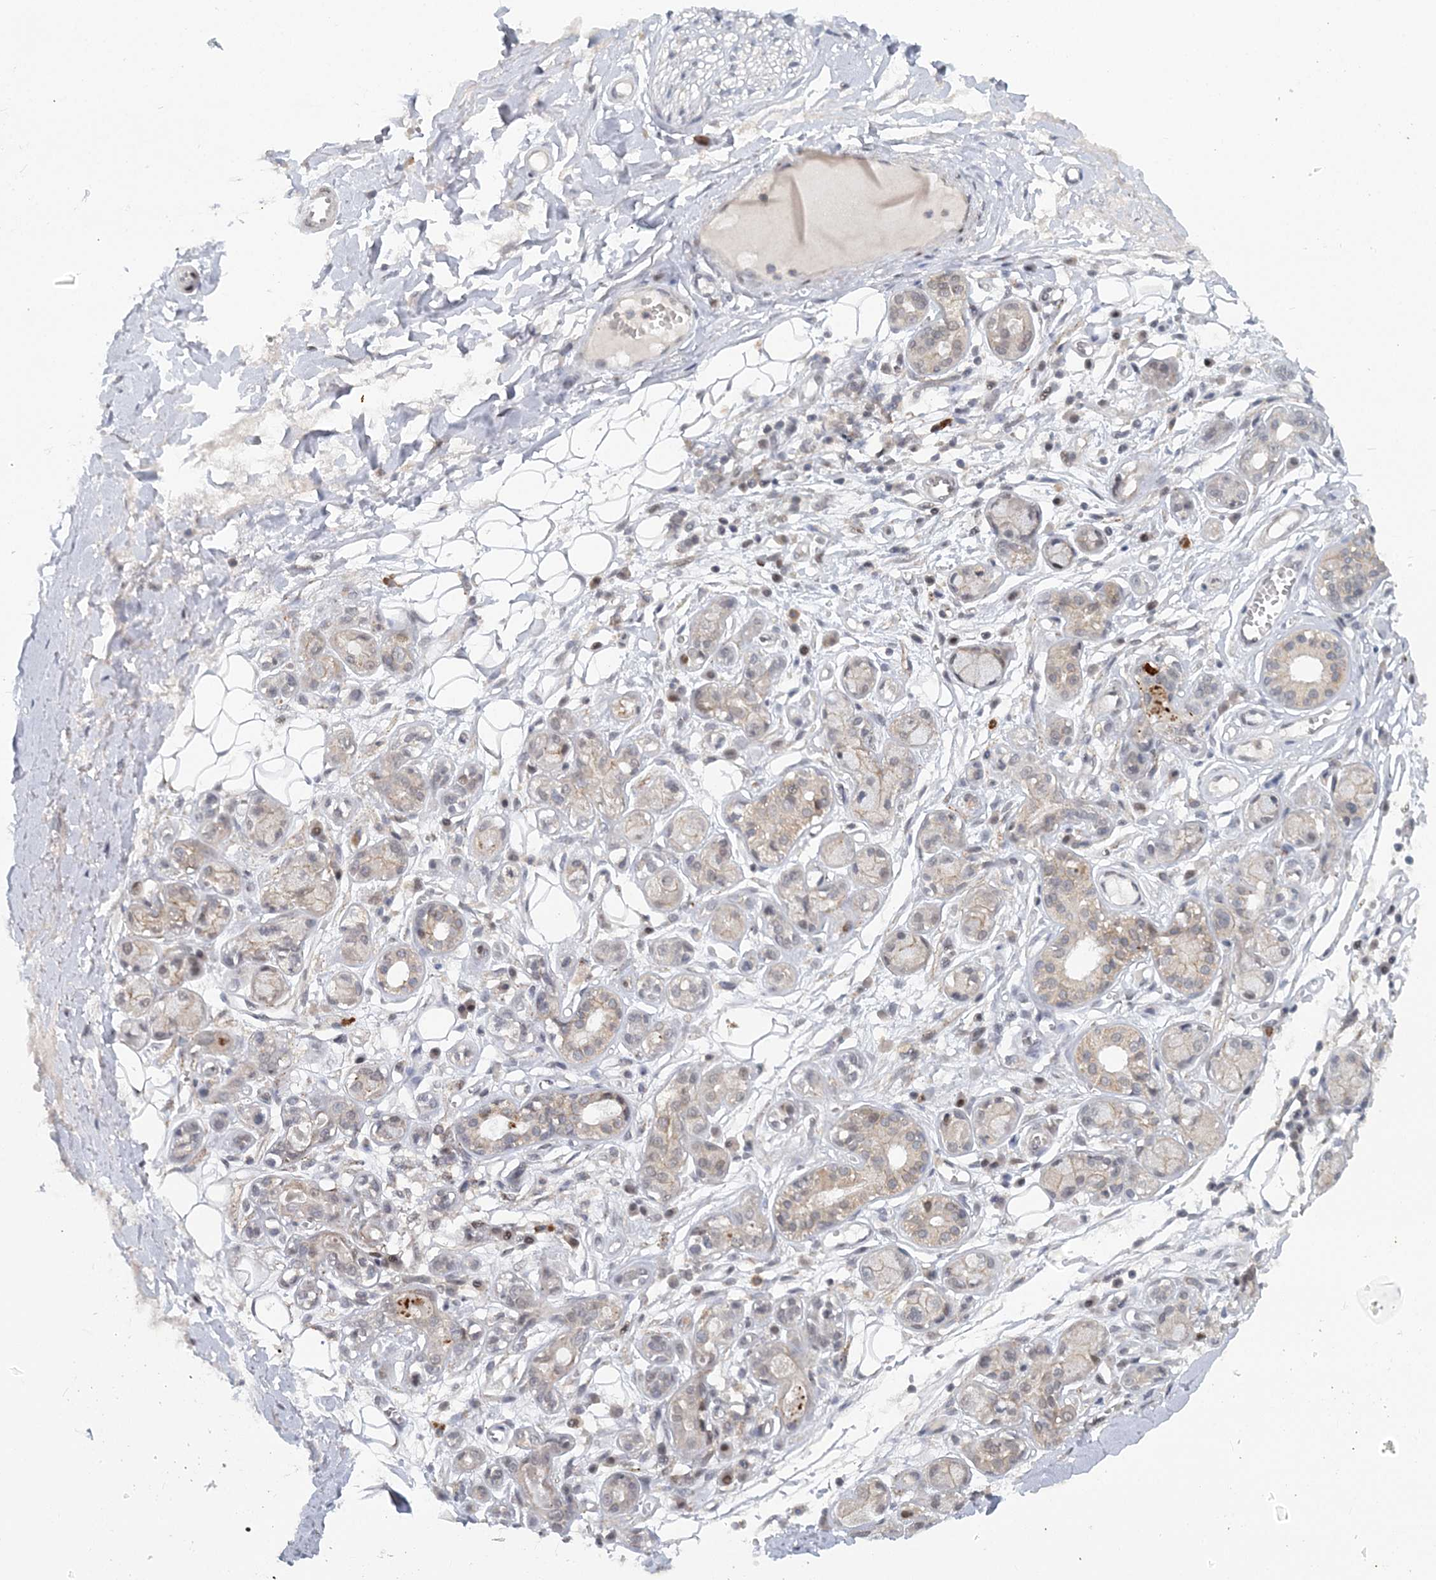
{"staining": {"intensity": "weak", "quantity": "25%-75%", "location": "cytoplasmic/membranous"}, "tissue": "adipose tissue", "cell_type": "Adipocytes", "image_type": "normal", "snomed": [{"axis": "morphology", "description": "Normal tissue, NOS"}, {"axis": "morphology", "description": "Inflammation, NOS"}, {"axis": "topography", "description": "Salivary gland"}, {"axis": "topography", "description": "Peripheral nerve tissue"}], "caption": "The micrograph exhibits a brown stain indicating the presence of a protein in the cytoplasmic/membranous of adipocytes in adipose tissue. The staining is performed using DAB brown chromogen to label protein expression. The nuclei are counter-stained blue using hematoxylin.", "gene": "HYCC2", "patient": {"sex": "female", "age": 75}}